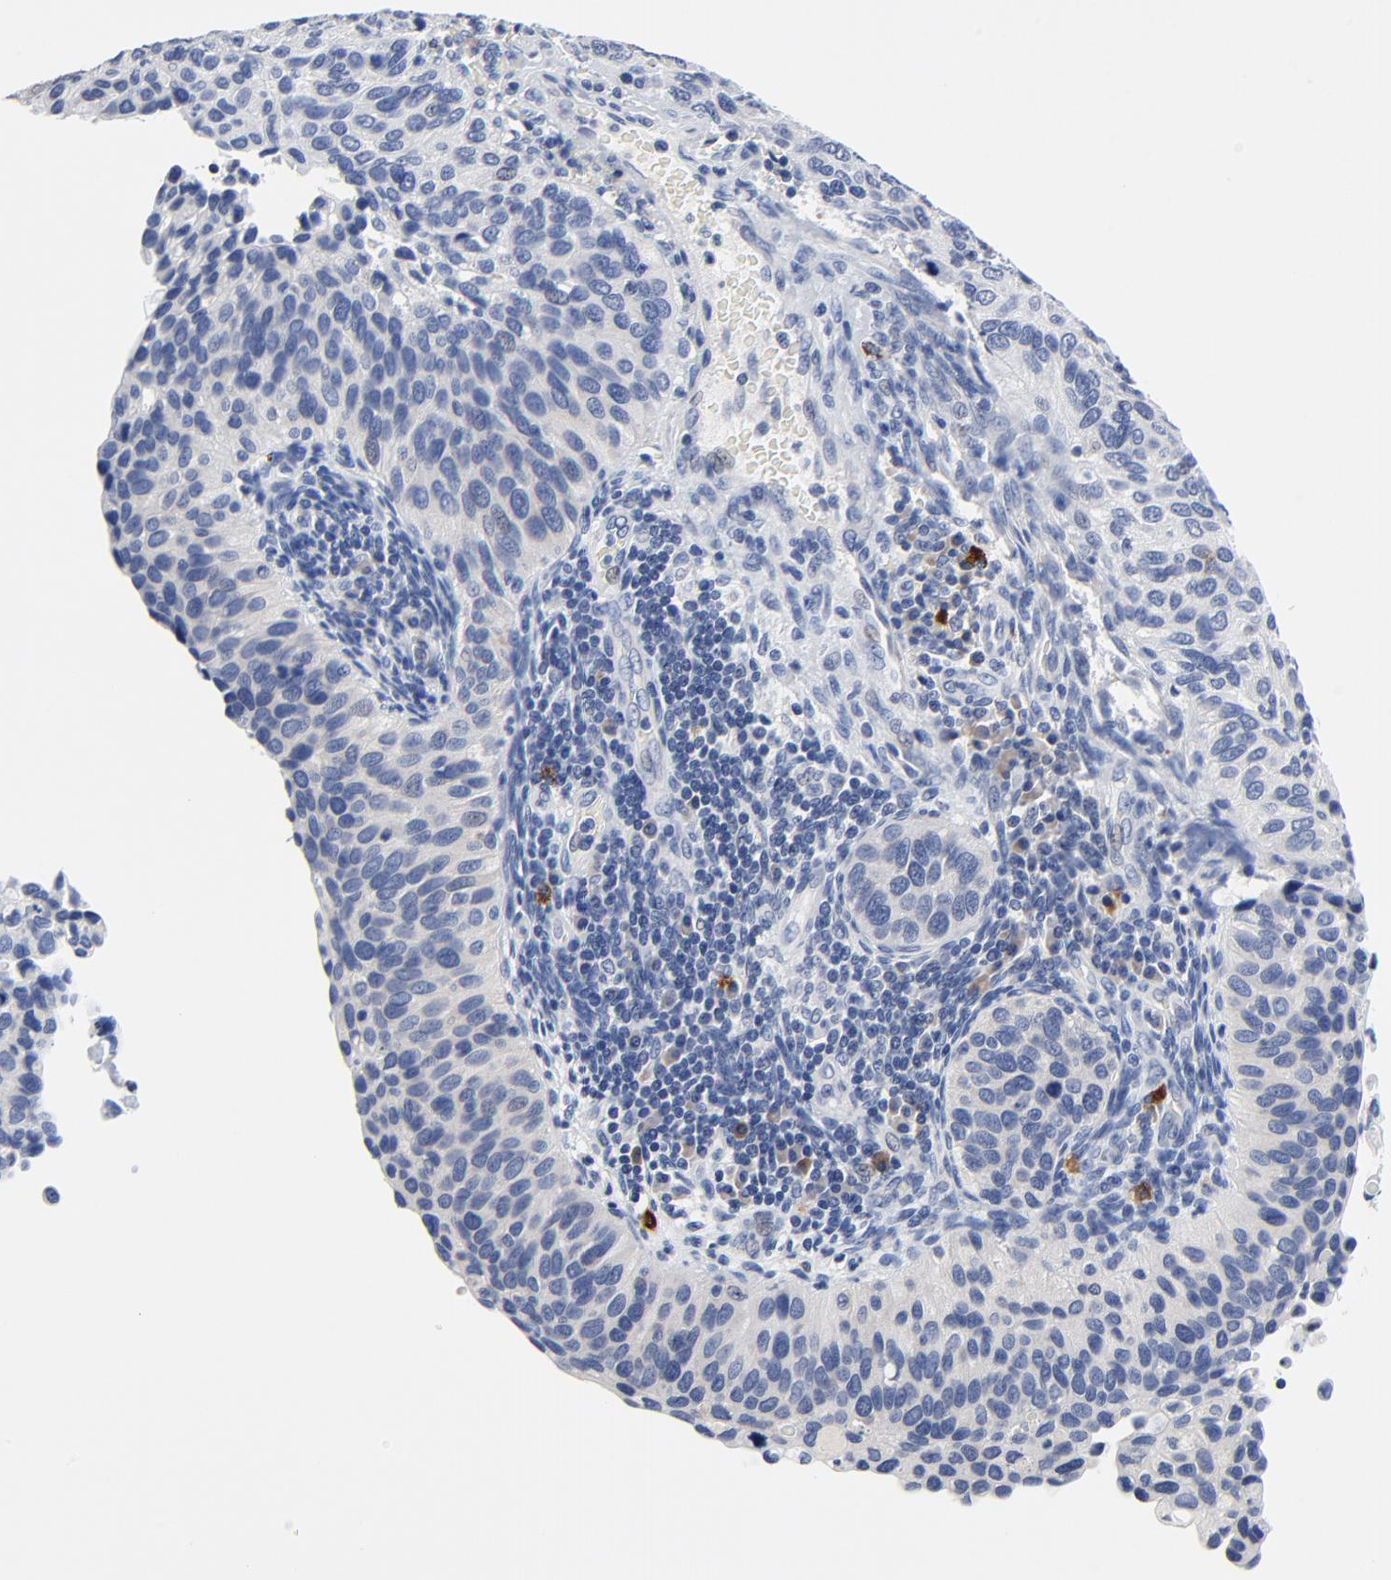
{"staining": {"intensity": "negative", "quantity": "none", "location": "none"}, "tissue": "cervical cancer", "cell_type": "Tumor cells", "image_type": "cancer", "snomed": [{"axis": "morphology", "description": "Adenocarcinoma, NOS"}, {"axis": "topography", "description": "Cervix"}], "caption": "The IHC photomicrograph has no significant expression in tumor cells of adenocarcinoma (cervical) tissue. Nuclei are stained in blue.", "gene": "FBXL5", "patient": {"sex": "female", "age": 29}}